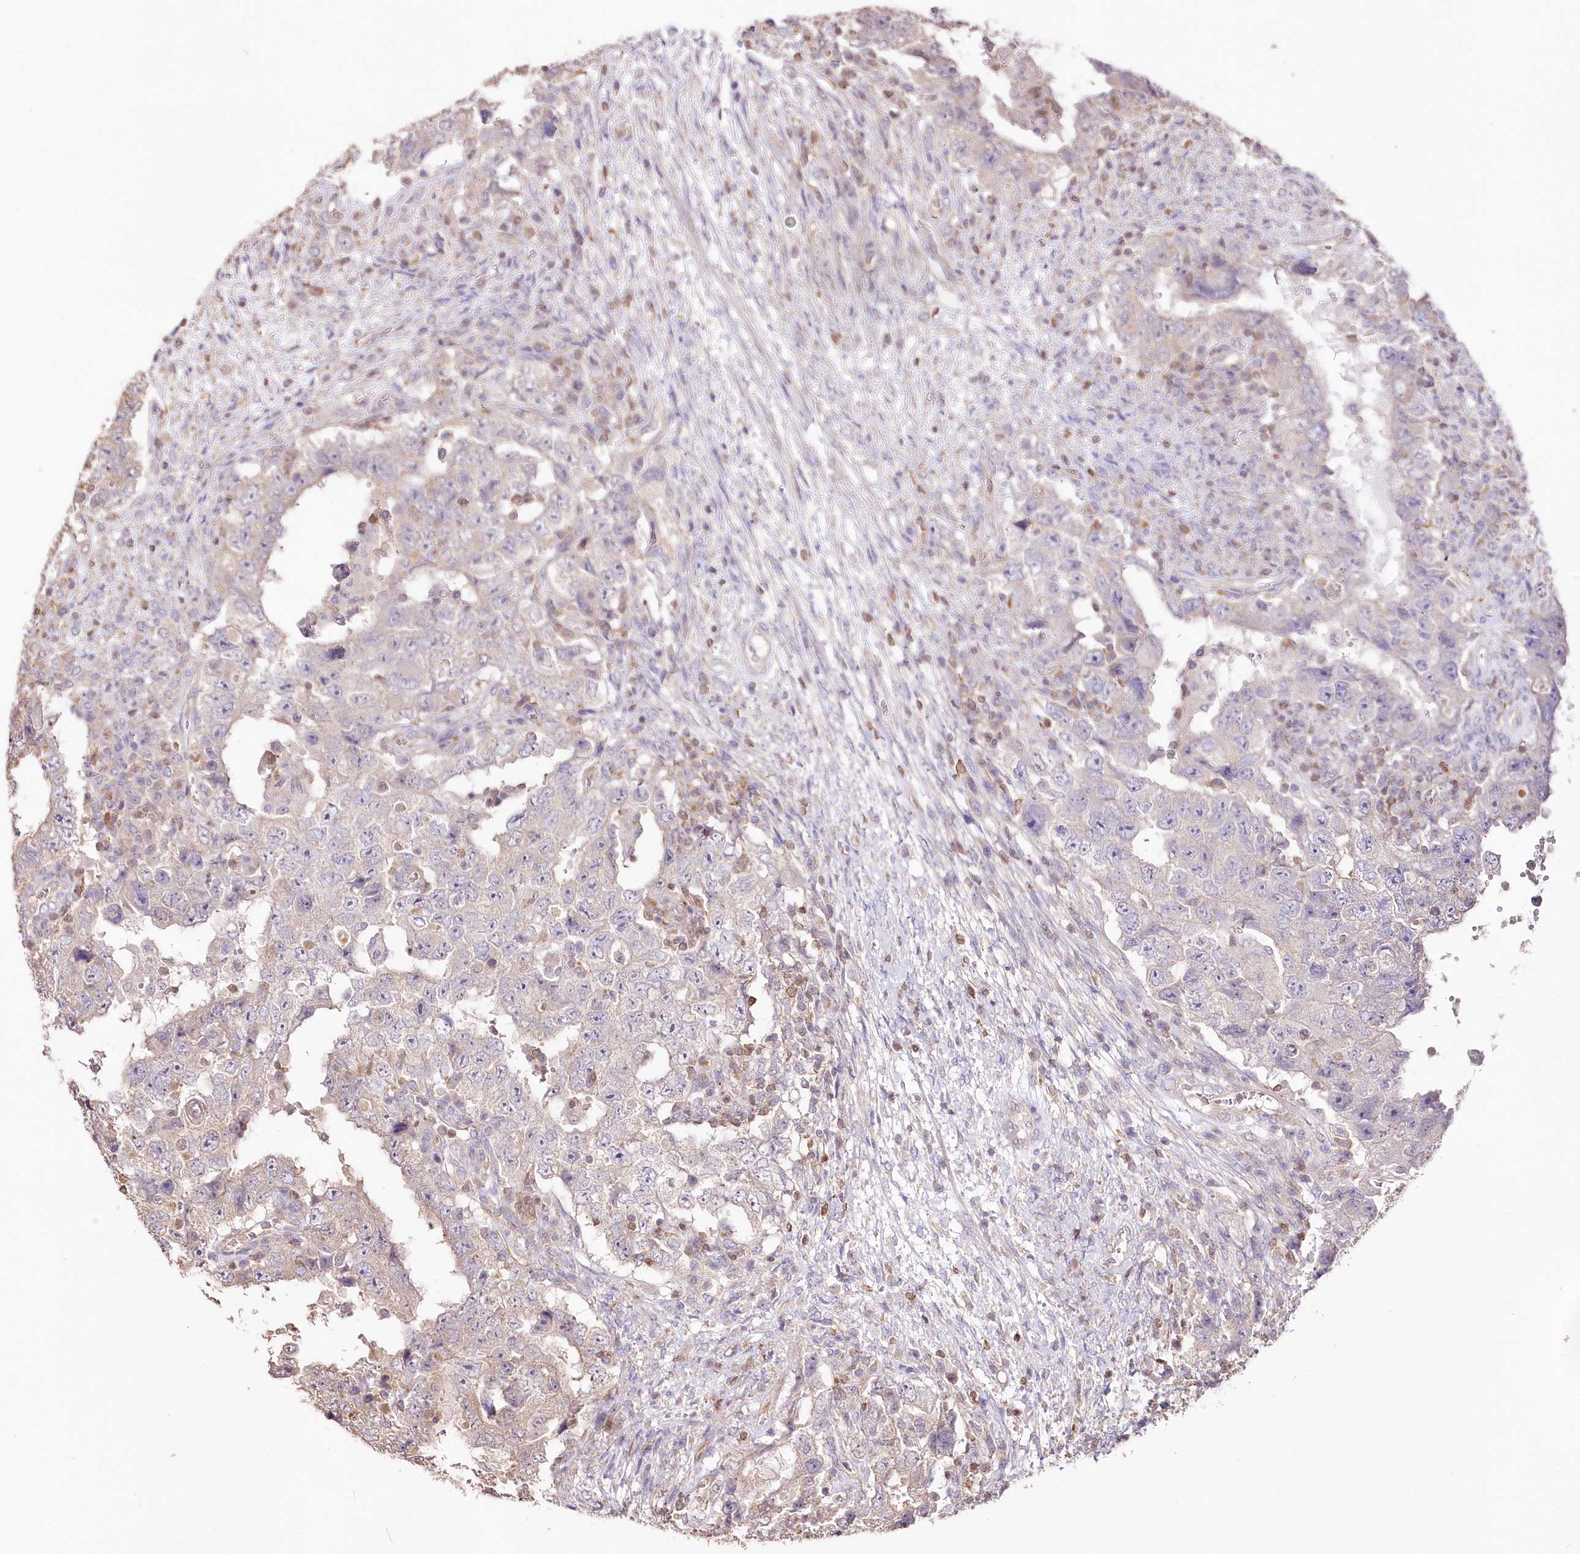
{"staining": {"intensity": "negative", "quantity": "none", "location": "none"}, "tissue": "testis cancer", "cell_type": "Tumor cells", "image_type": "cancer", "snomed": [{"axis": "morphology", "description": "Carcinoma, Embryonal, NOS"}, {"axis": "topography", "description": "Testis"}], "caption": "The histopathology image exhibits no staining of tumor cells in testis cancer.", "gene": "STK17B", "patient": {"sex": "male", "age": 26}}